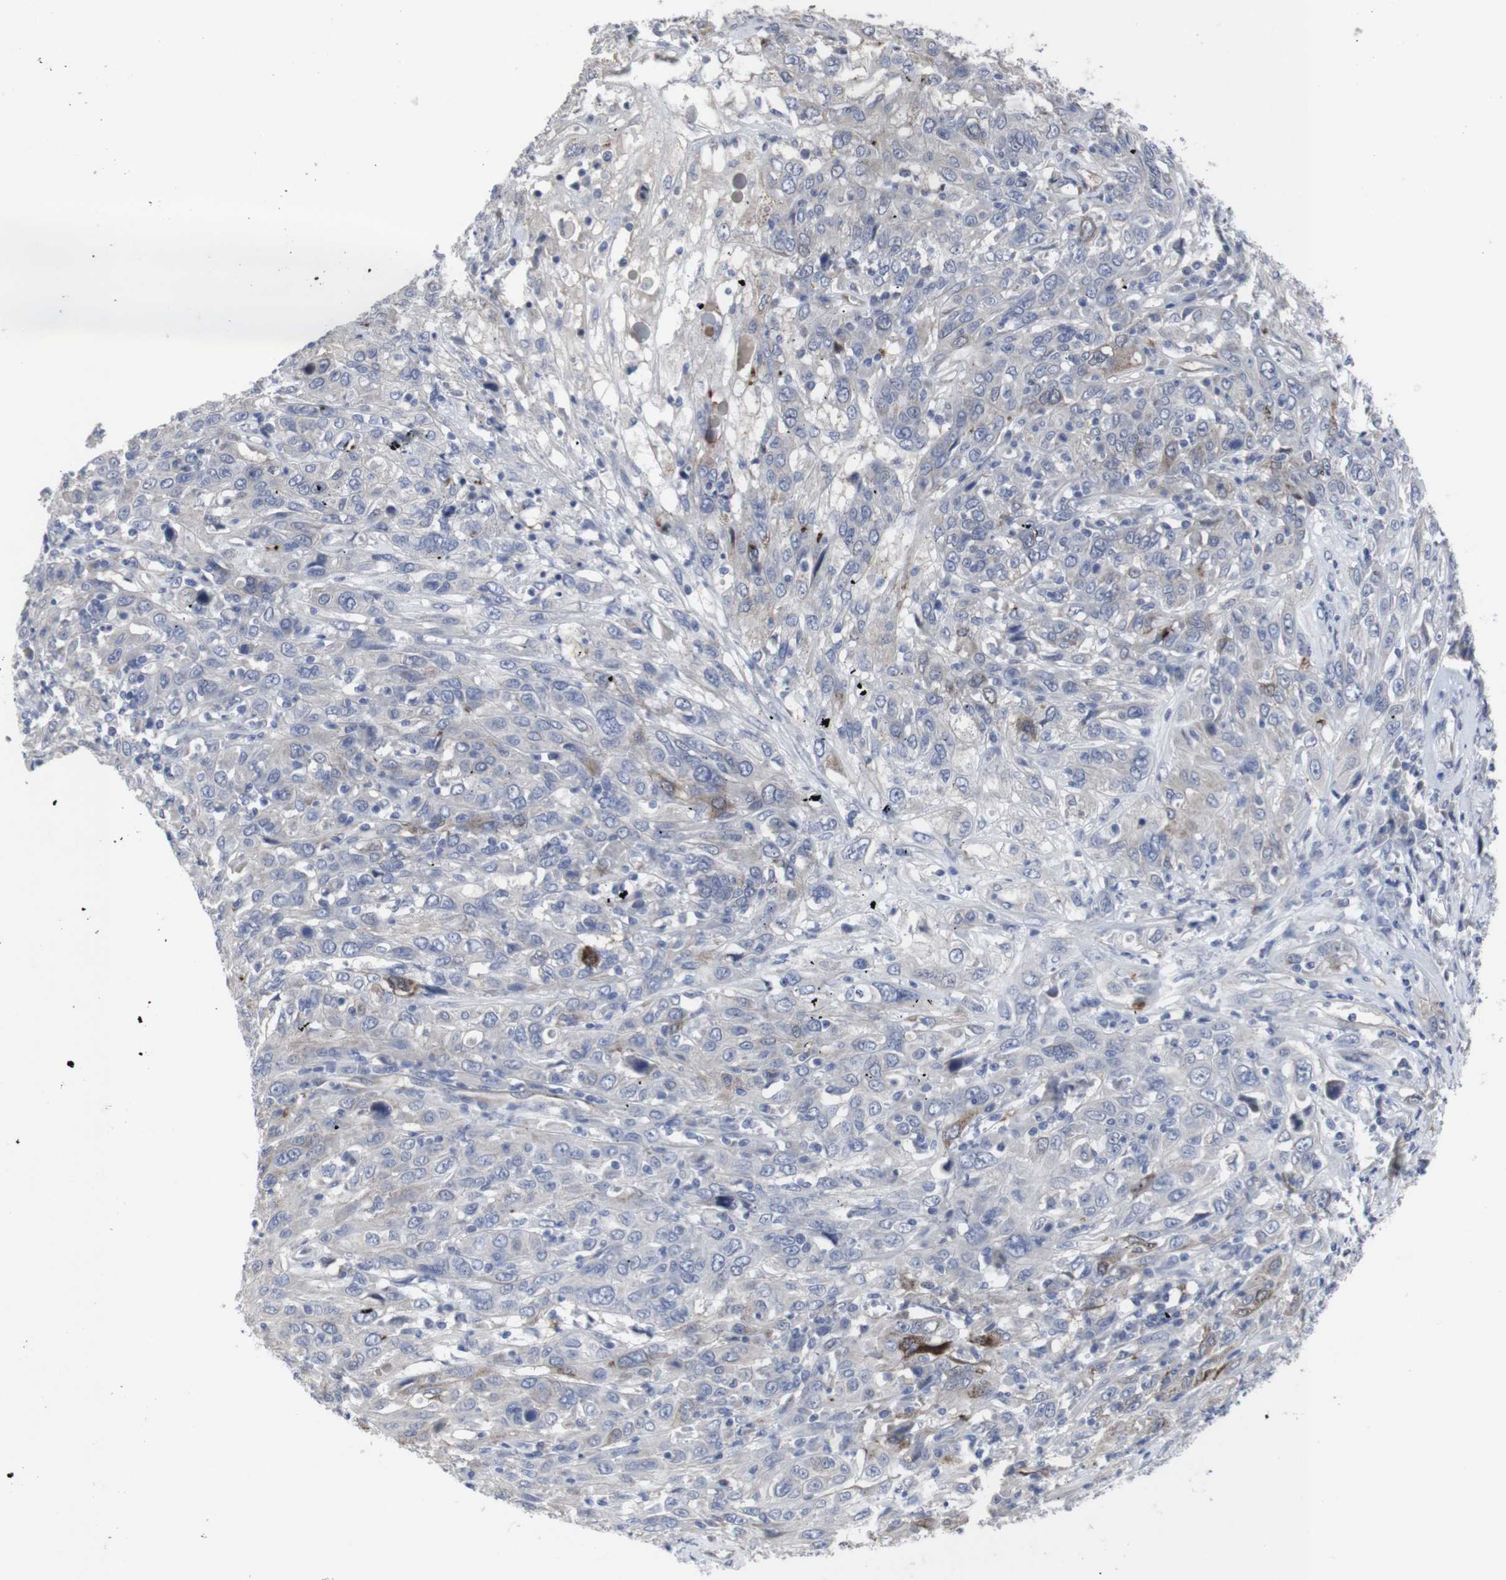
{"staining": {"intensity": "strong", "quantity": "25%-75%", "location": "cytoplasmic/membranous"}, "tissue": "cervical cancer", "cell_type": "Tumor cells", "image_type": "cancer", "snomed": [{"axis": "morphology", "description": "Squamous cell carcinoma, NOS"}, {"axis": "topography", "description": "Cervix"}], "caption": "Strong cytoplasmic/membranous staining for a protein is present in about 25%-75% of tumor cells of cervical cancer (squamous cell carcinoma) using IHC.", "gene": "SNCG", "patient": {"sex": "female", "age": 46}}